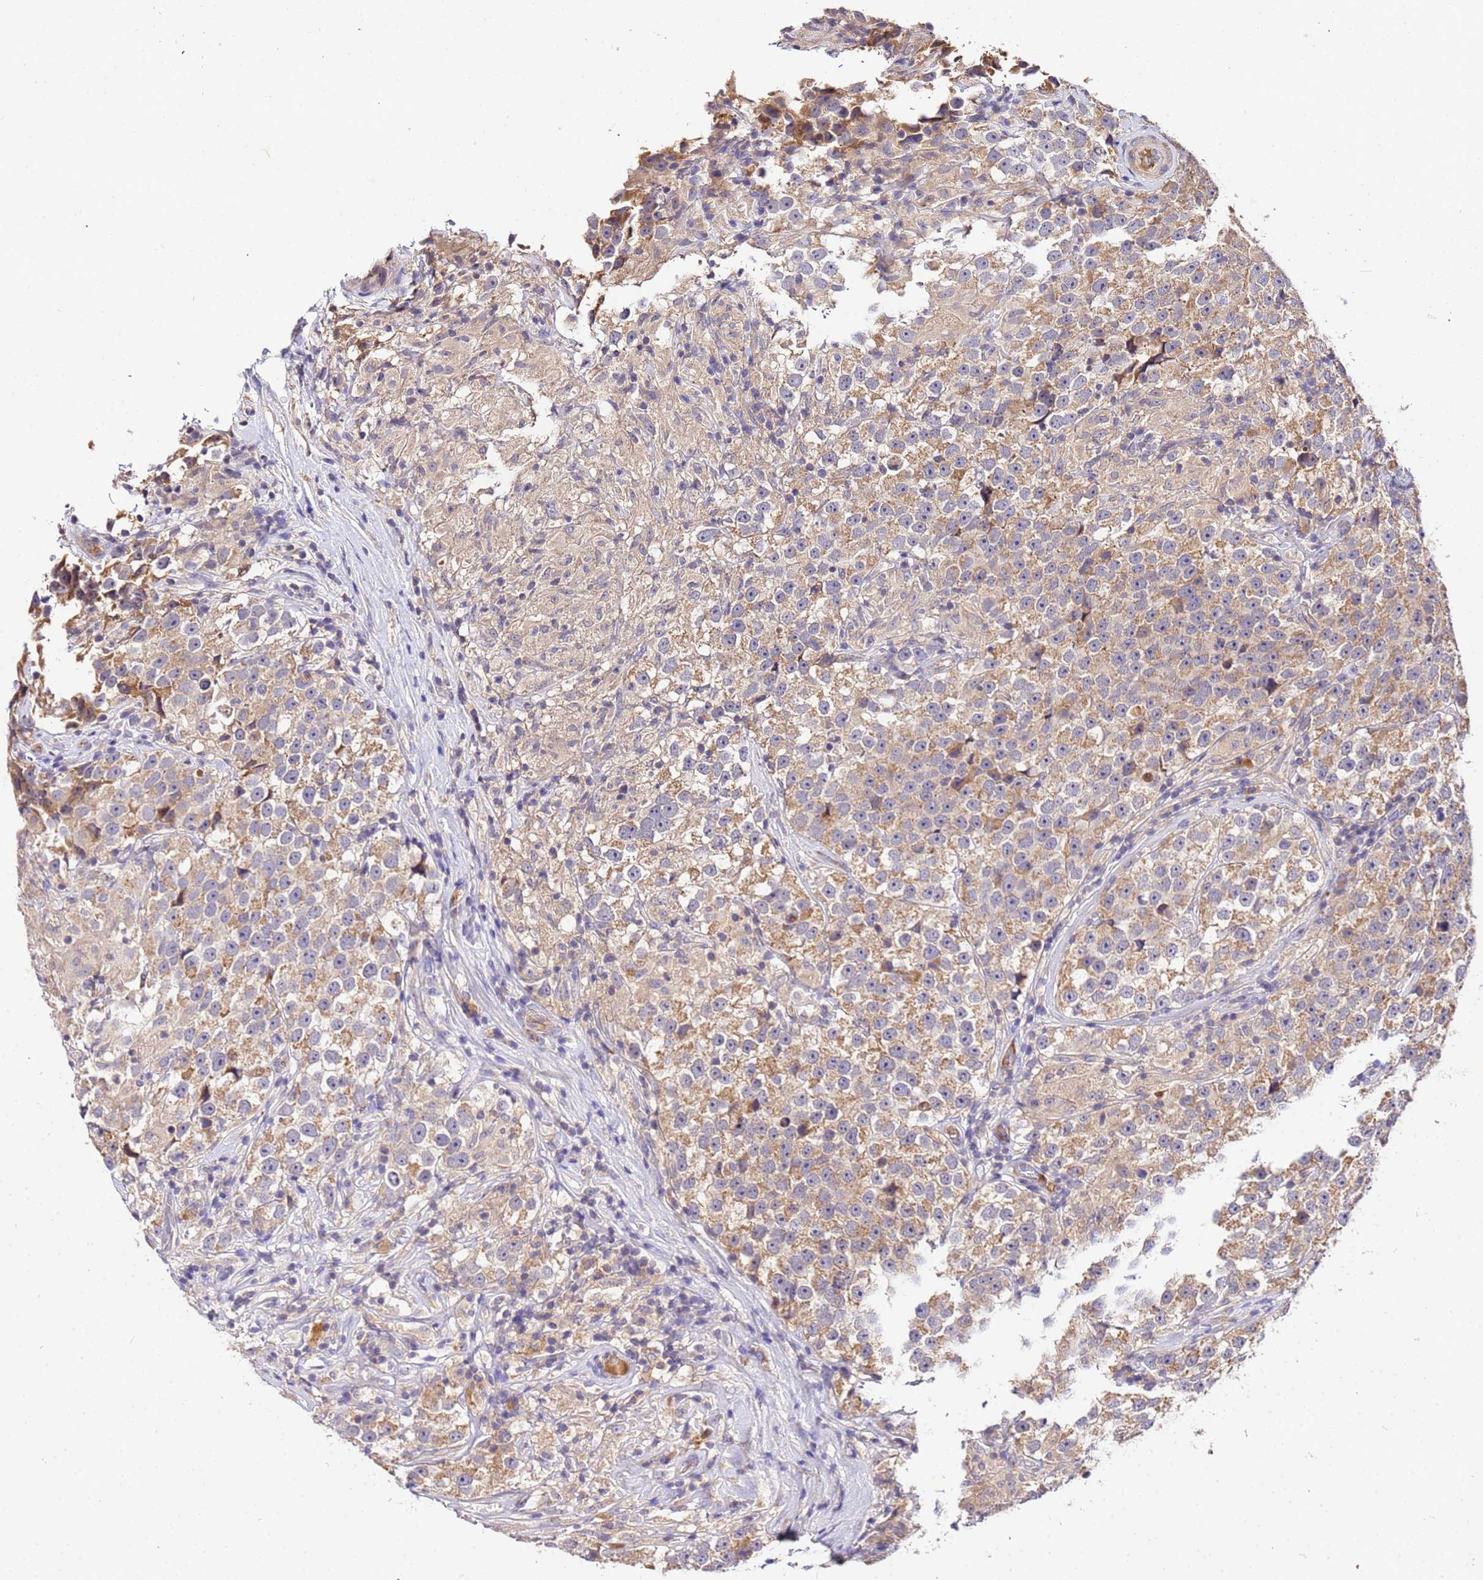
{"staining": {"intensity": "moderate", "quantity": "25%-75%", "location": "cytoplasmic/membranous"}, "tissue": "testis cancer", "cell_type": "Tumor cells", "image_type": "cancer", "snomed": [{"axis": "morphology", "description": "Seminoma, NOS"}, {"axis": "topography", "description": "Testis"}], "caption": "Immunohistochemical staining of human testis cancer exhibits medium levels of moderate cytoplasmic/membranous protein staining in about 25%-75% of tumor cells.", "gene": "MTERF1", "patient": {"sex": "male", "age": 46}}